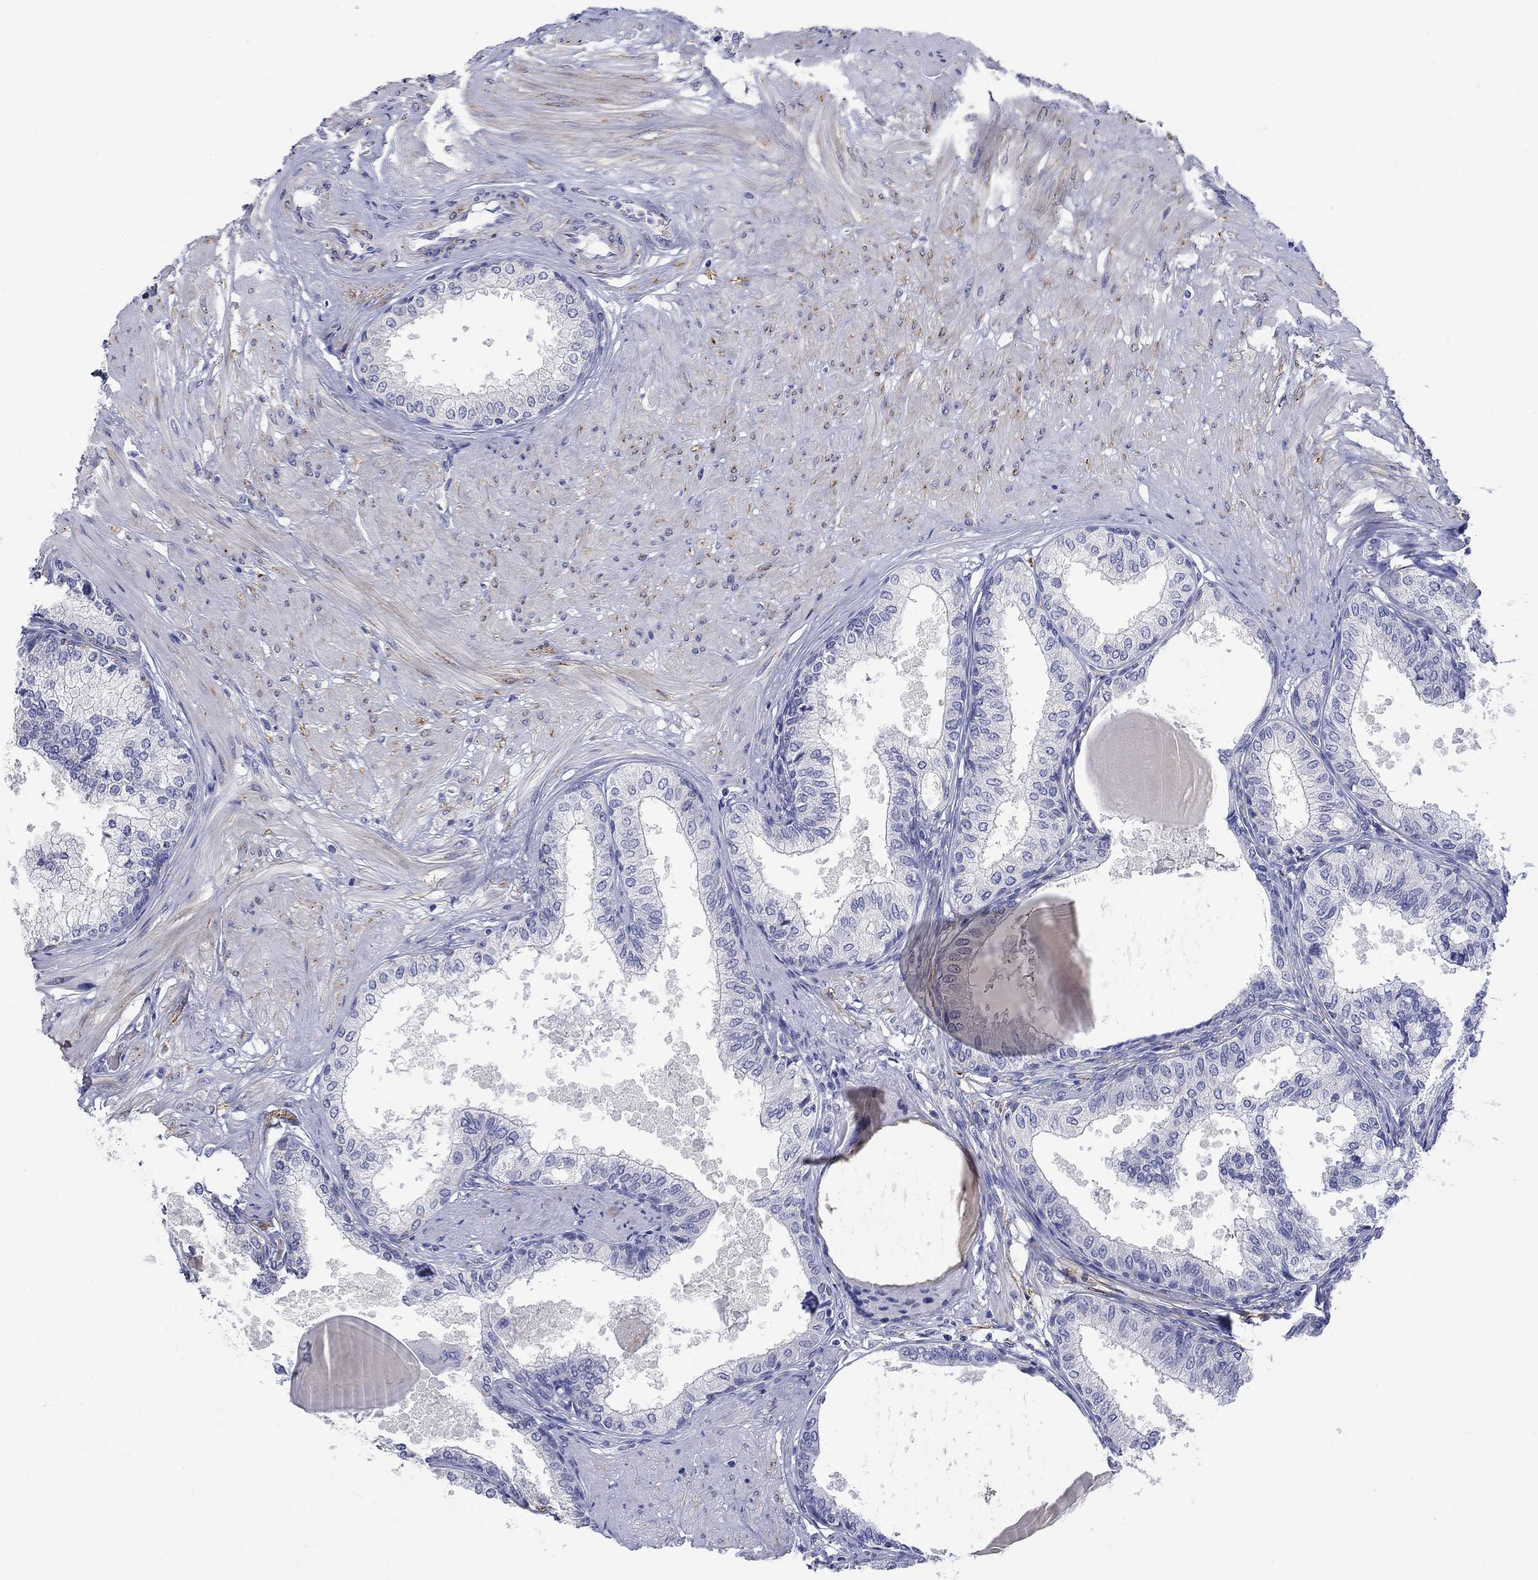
{"staining": {"intensity": "negative", "quantity": "none", "location": "none"}, "tissue": "prostate", "cell_type": "Glandular cells", "image_type": "normal", "snomed": [{"axis": "morphology", "description": "Normal tissue, NOS"}, {"axis": "topography", "description": "Prostate"}], "caption": "This is an IHC histopathology image of normal prostate. There is no positivity in glandular cells.", "gene": "PTPRZ1", "patient": {"sex": "male", "age": 63}}